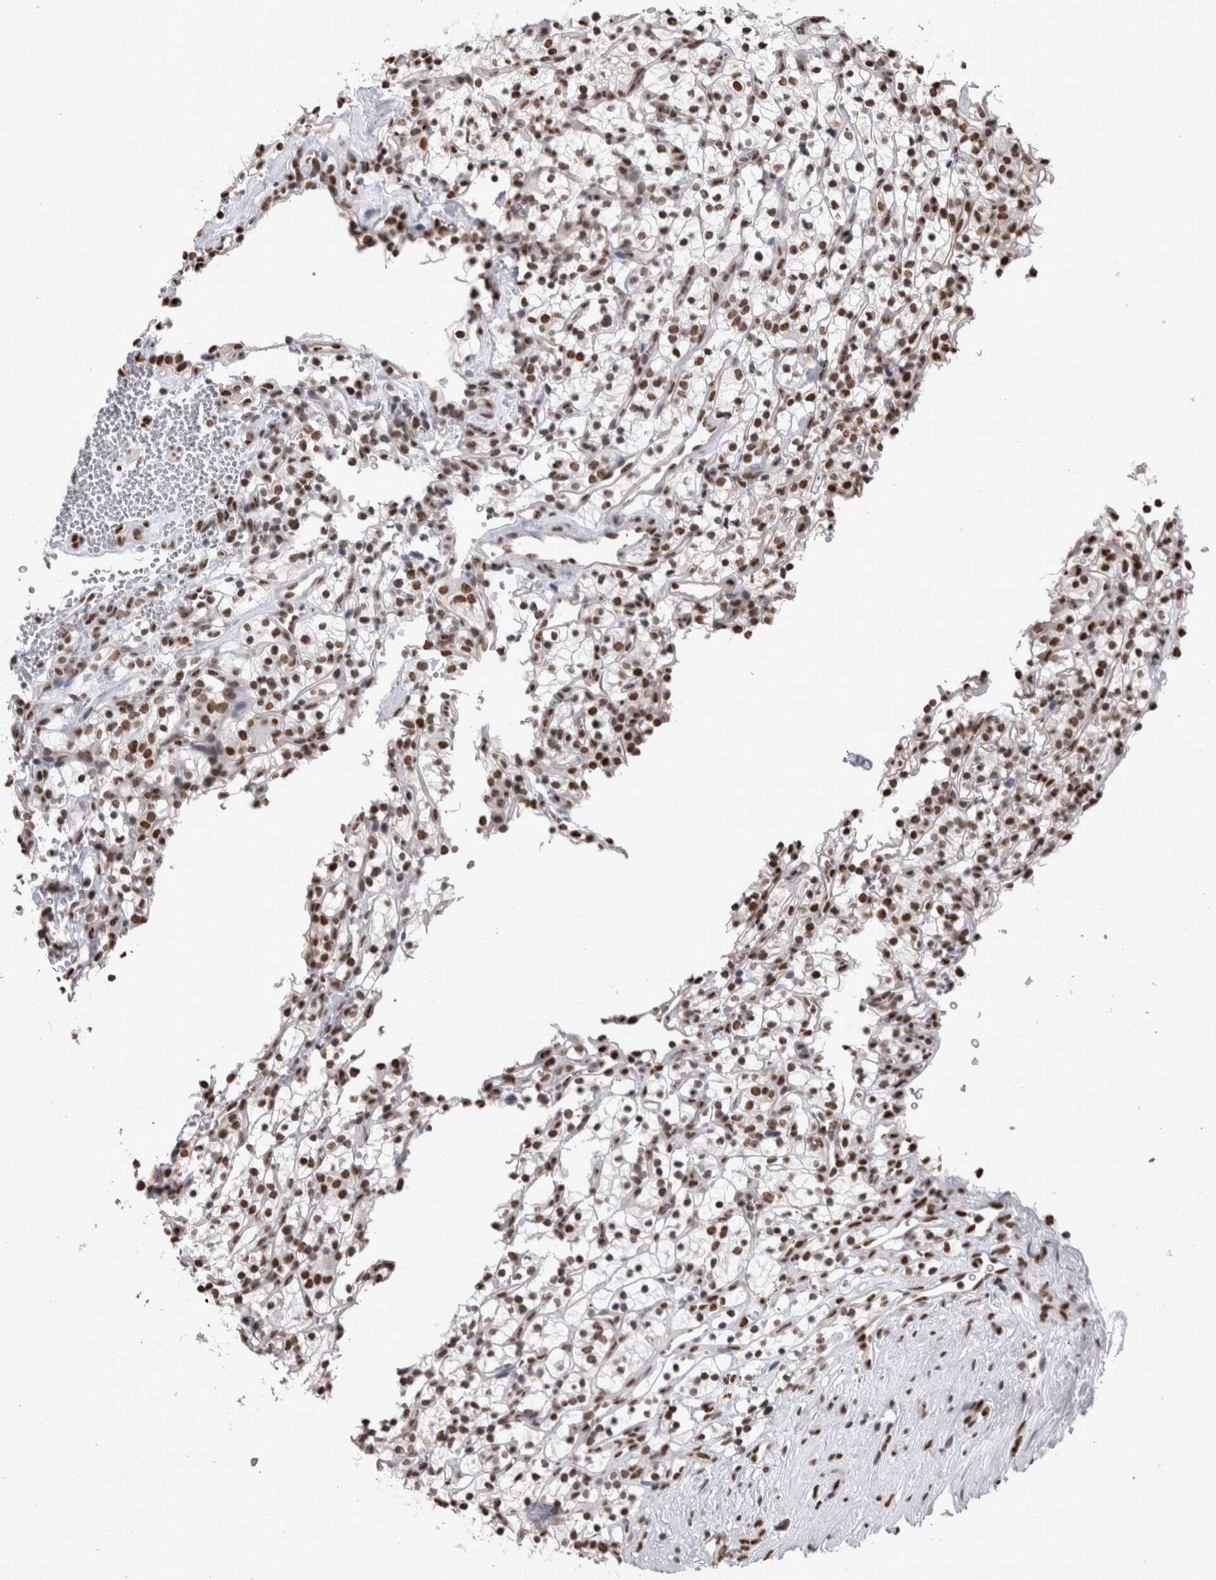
{"staining": {"intensity": "moderate", "quantity": ">75%", "location": "nuclear"}, "tissue": "renal cancer", "cell_type": "Tumor cells", "image_type": "cancer", "snomed": [{"axis": "morphology", "description": "Adenocarcinoma, NOS"}, {"axis": "topography", "description": "Kidney"}], "caption": "An IHC photomicrograph of neoplastic tissue is shown. Protein staining in brown labels moderate nuclear positivity in adenocarcinoma (renal) within tumor cells.", "gene": "HNRNPM", "patient": {"sex": "female", "age": 57}}